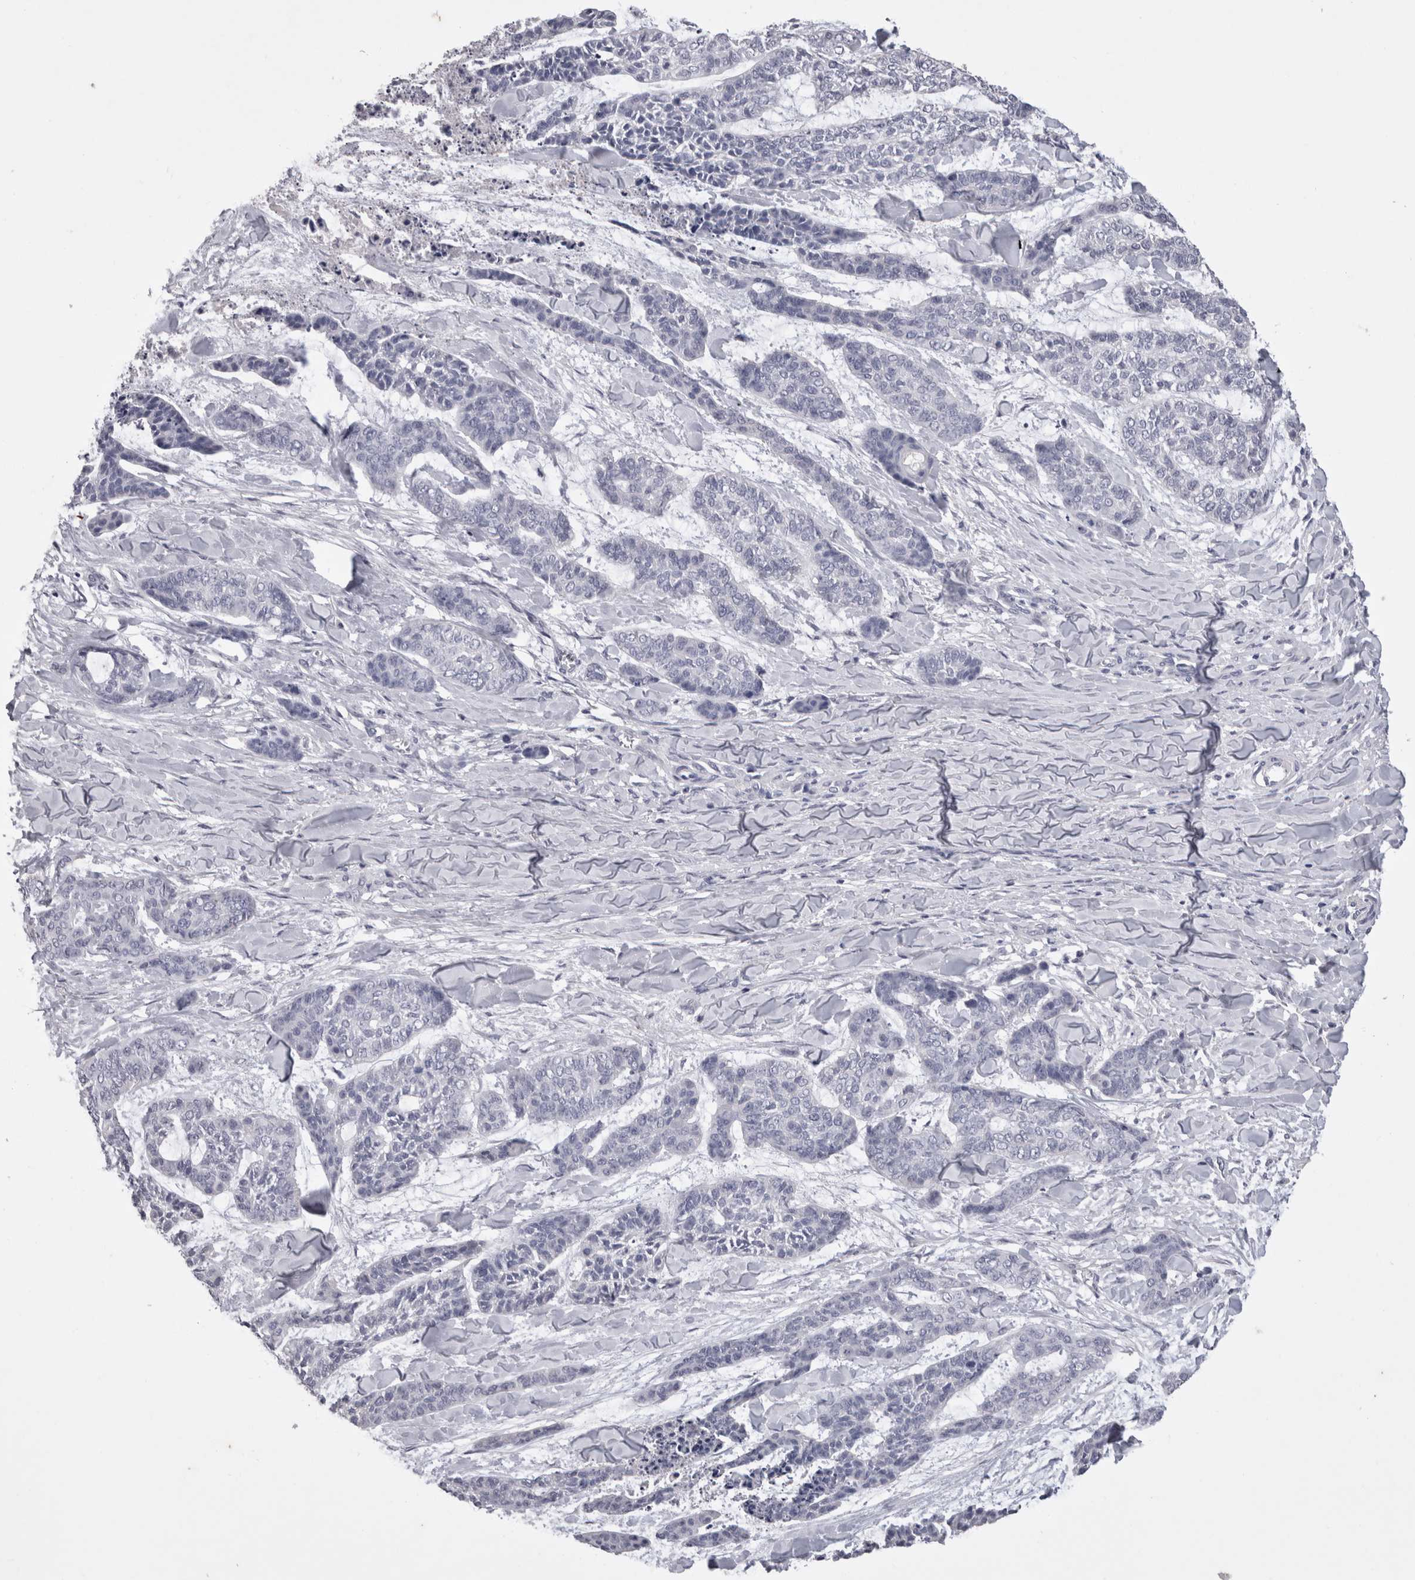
{"staining": {"intensity": "negative", "quantity": "none", "location": "none"}, "tissue": "skin cancer", "cell_type": "Tumor cells", "image_type": "cancer", "snomed": [{"axis": "morphology", "description": "Basal cell carcinoma"}, {"axis": "topography", "description": "Skin"}], "caption": "A high-resolution image shows IHC staining of skin basal cell carcinoma, which demonstrates no significant staining in tumor cells.", "gene": "ADAM2", "patient": {"sex": "female", "age": 64}}